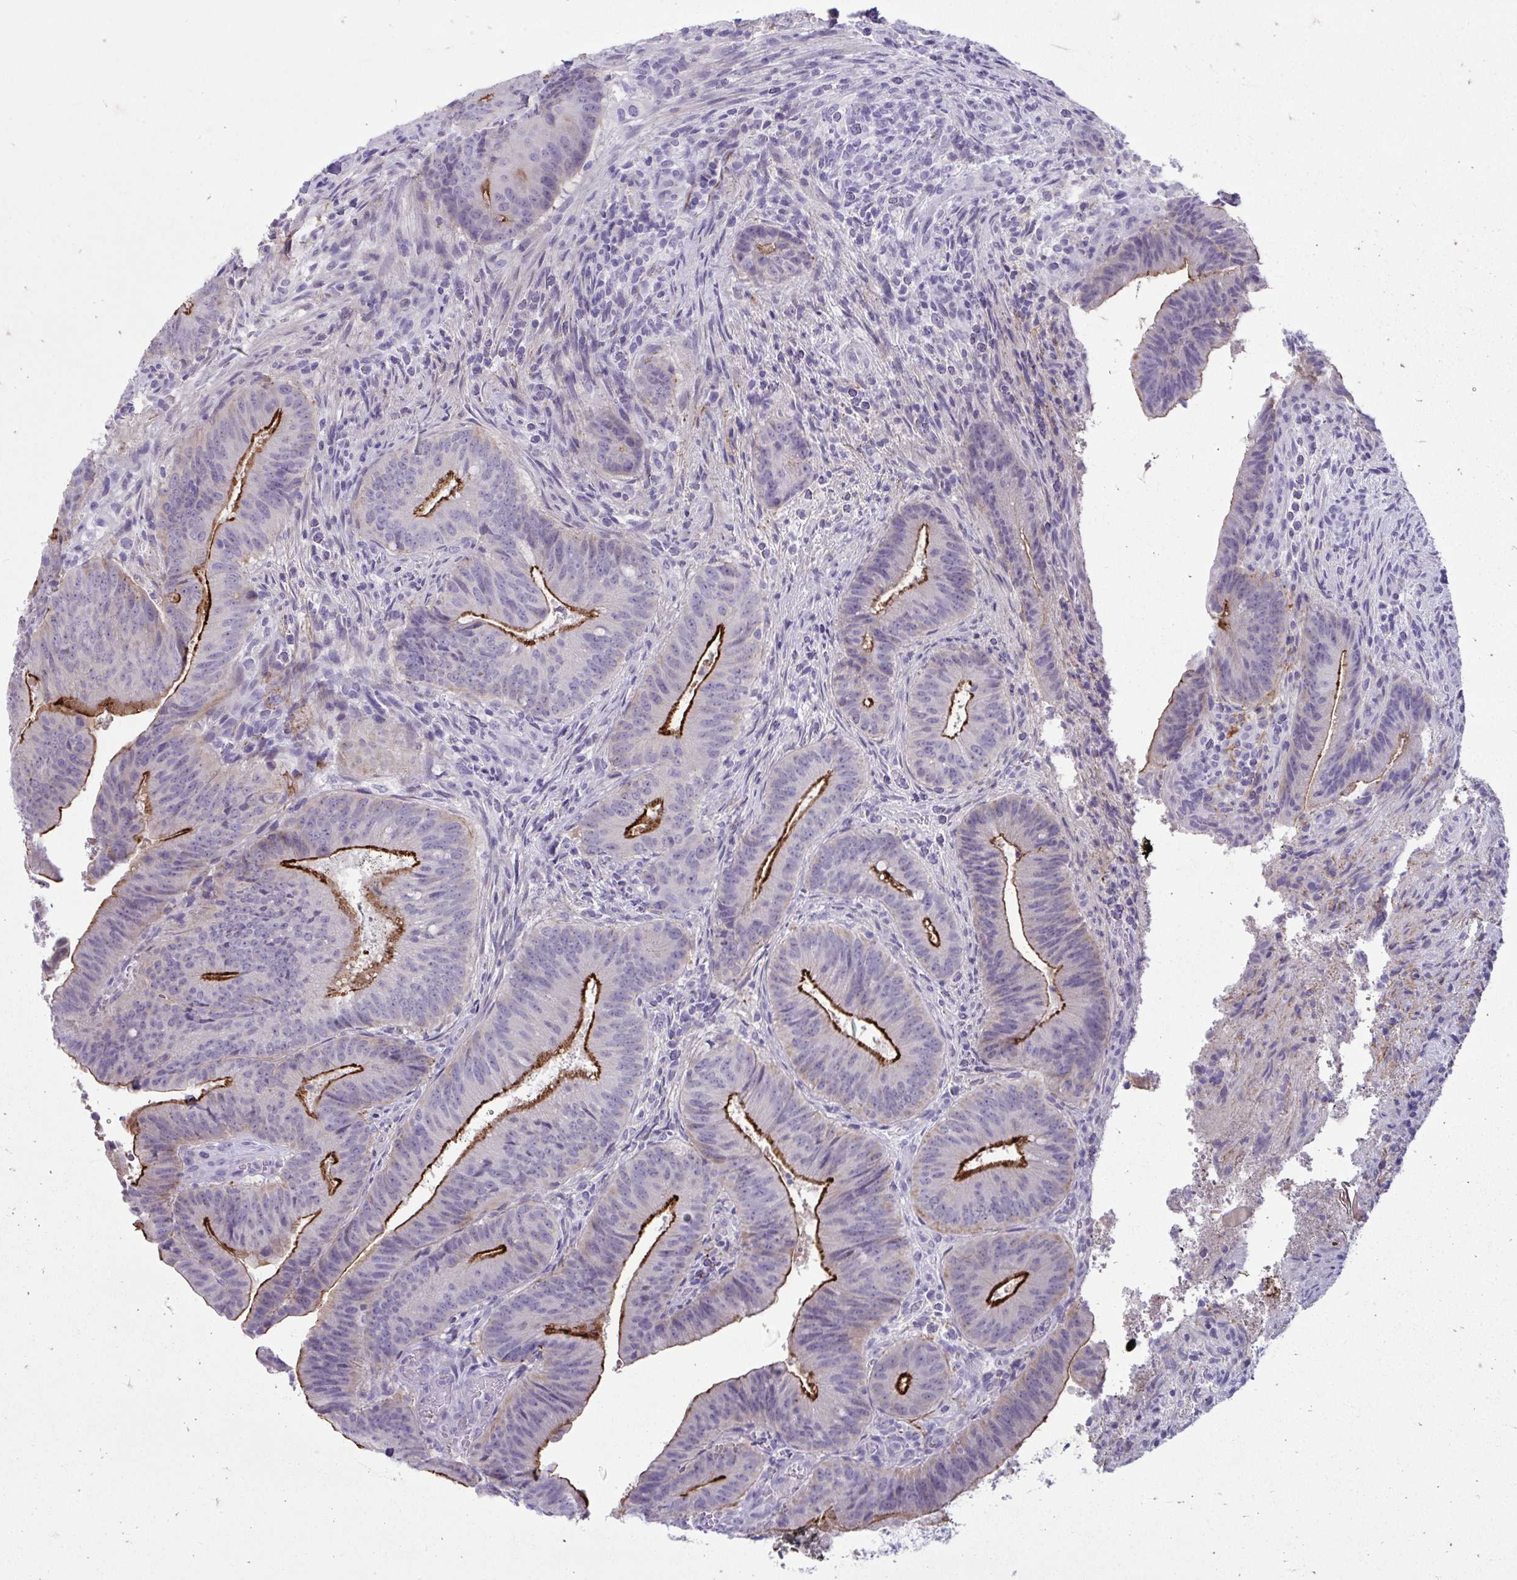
{"staining": {"intensity": "strong", "quantity": "25%-75%", "location": "cytoplasmic/membranous"}, "tissue": "colorectal cancer", "cell_type": "Tumor cells", "image_type": "cancer", "snomed": [{"axis": "morphology", "description": "Adenocarcinoma, NOS"}, {"axis": "topography", "description": "Colon"}], "caption": "Colorectal cancer (adenocarcinoma) was stained to show a protein in brown. There is high levels of strong cytoplasmic/membranous expression in approximately 25%-75% of tumor cells.", "gene": "PIGZ", "patient": {"sex": "female", "age": 43}}